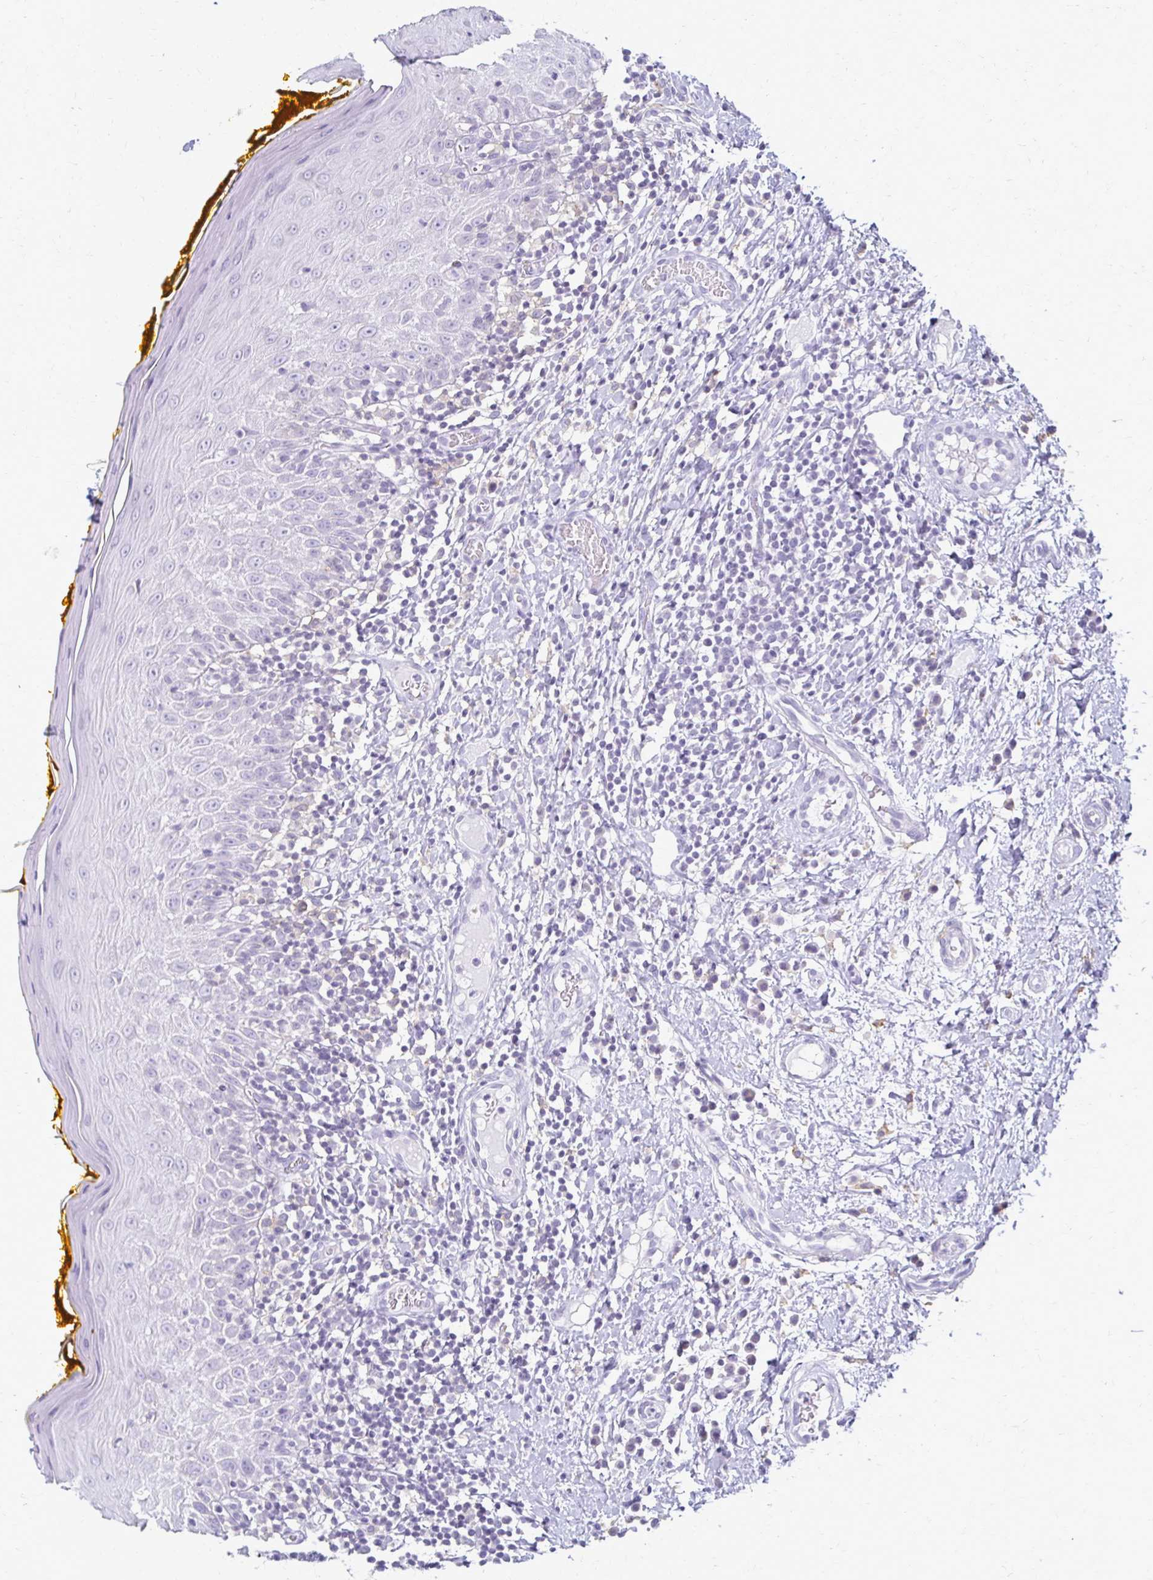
{"staining": {"intensity": "negative", "quantity": "none", "location": "none"}, "tissue": "oral mucosa", "cell_type": "Squamous epithelial cells", "image_type": "normal", "snomed": [{"axis": "morphology", "description": "Normal tissue, NOS"}, {"axis": "topography", "description": "Oral tissue"}, {"axis": "topography", "description": "Tounge, NOS"}], "caption": "A high-resolution histopathology image shows immunohistochemistry (IHC) staining of benign oral mucosa, which exhibits no significant expression in squamous epithelial cells.", "gene": "FCGR2A", "patient": {"sex": "female", "age": 58}}